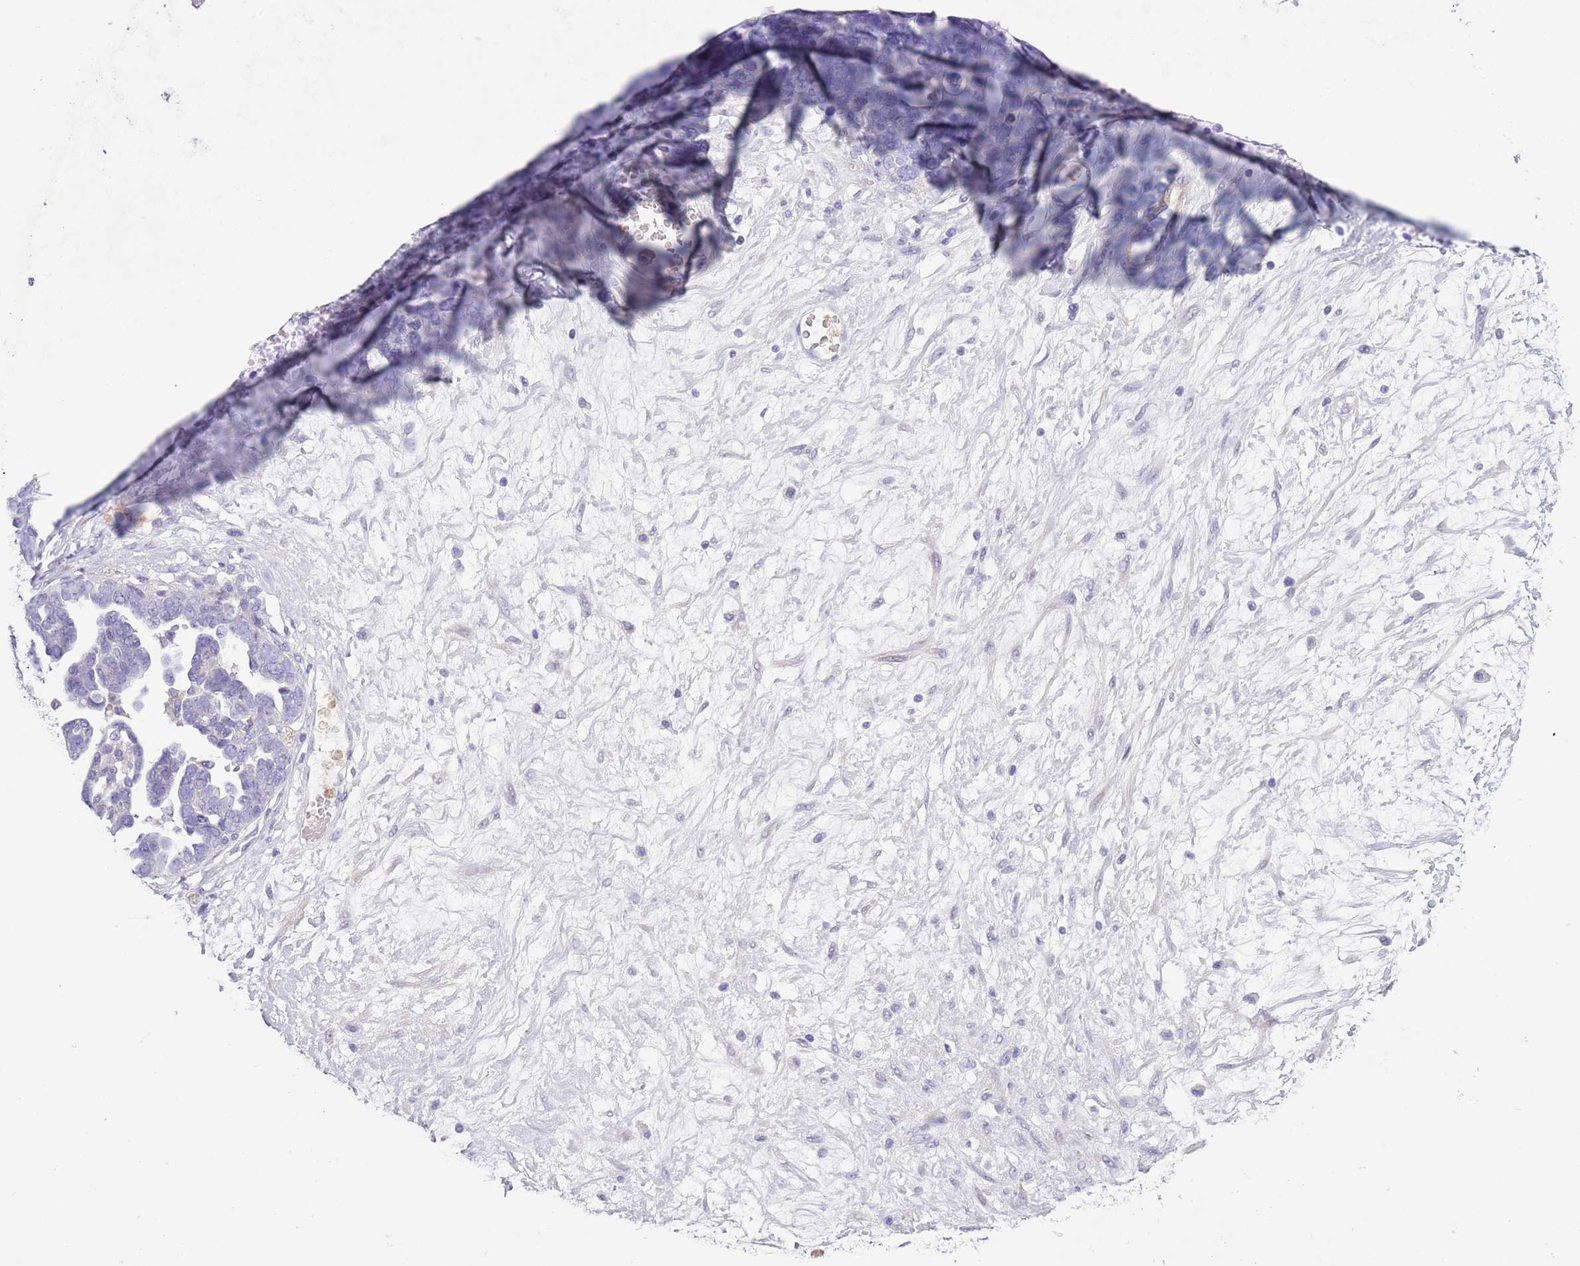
{"staining": {"intensity": "negative", "quantity": "none", "location": "none"}, "tissue": "ovarian cancer", "cell_type": "Tumor cells", "image_type": "cancer", "snomed": [{"axis": "morphology", "description": "Cystadenocarcinoma, serous, NOS"}, {"axis": "topography", "description": "Ovary"}], "caption": "Tumor cells are negative for brown protein staining in ovarian cancer.", "gene": "OR6M1", "patient": {"sex": "female", "age": 54}}